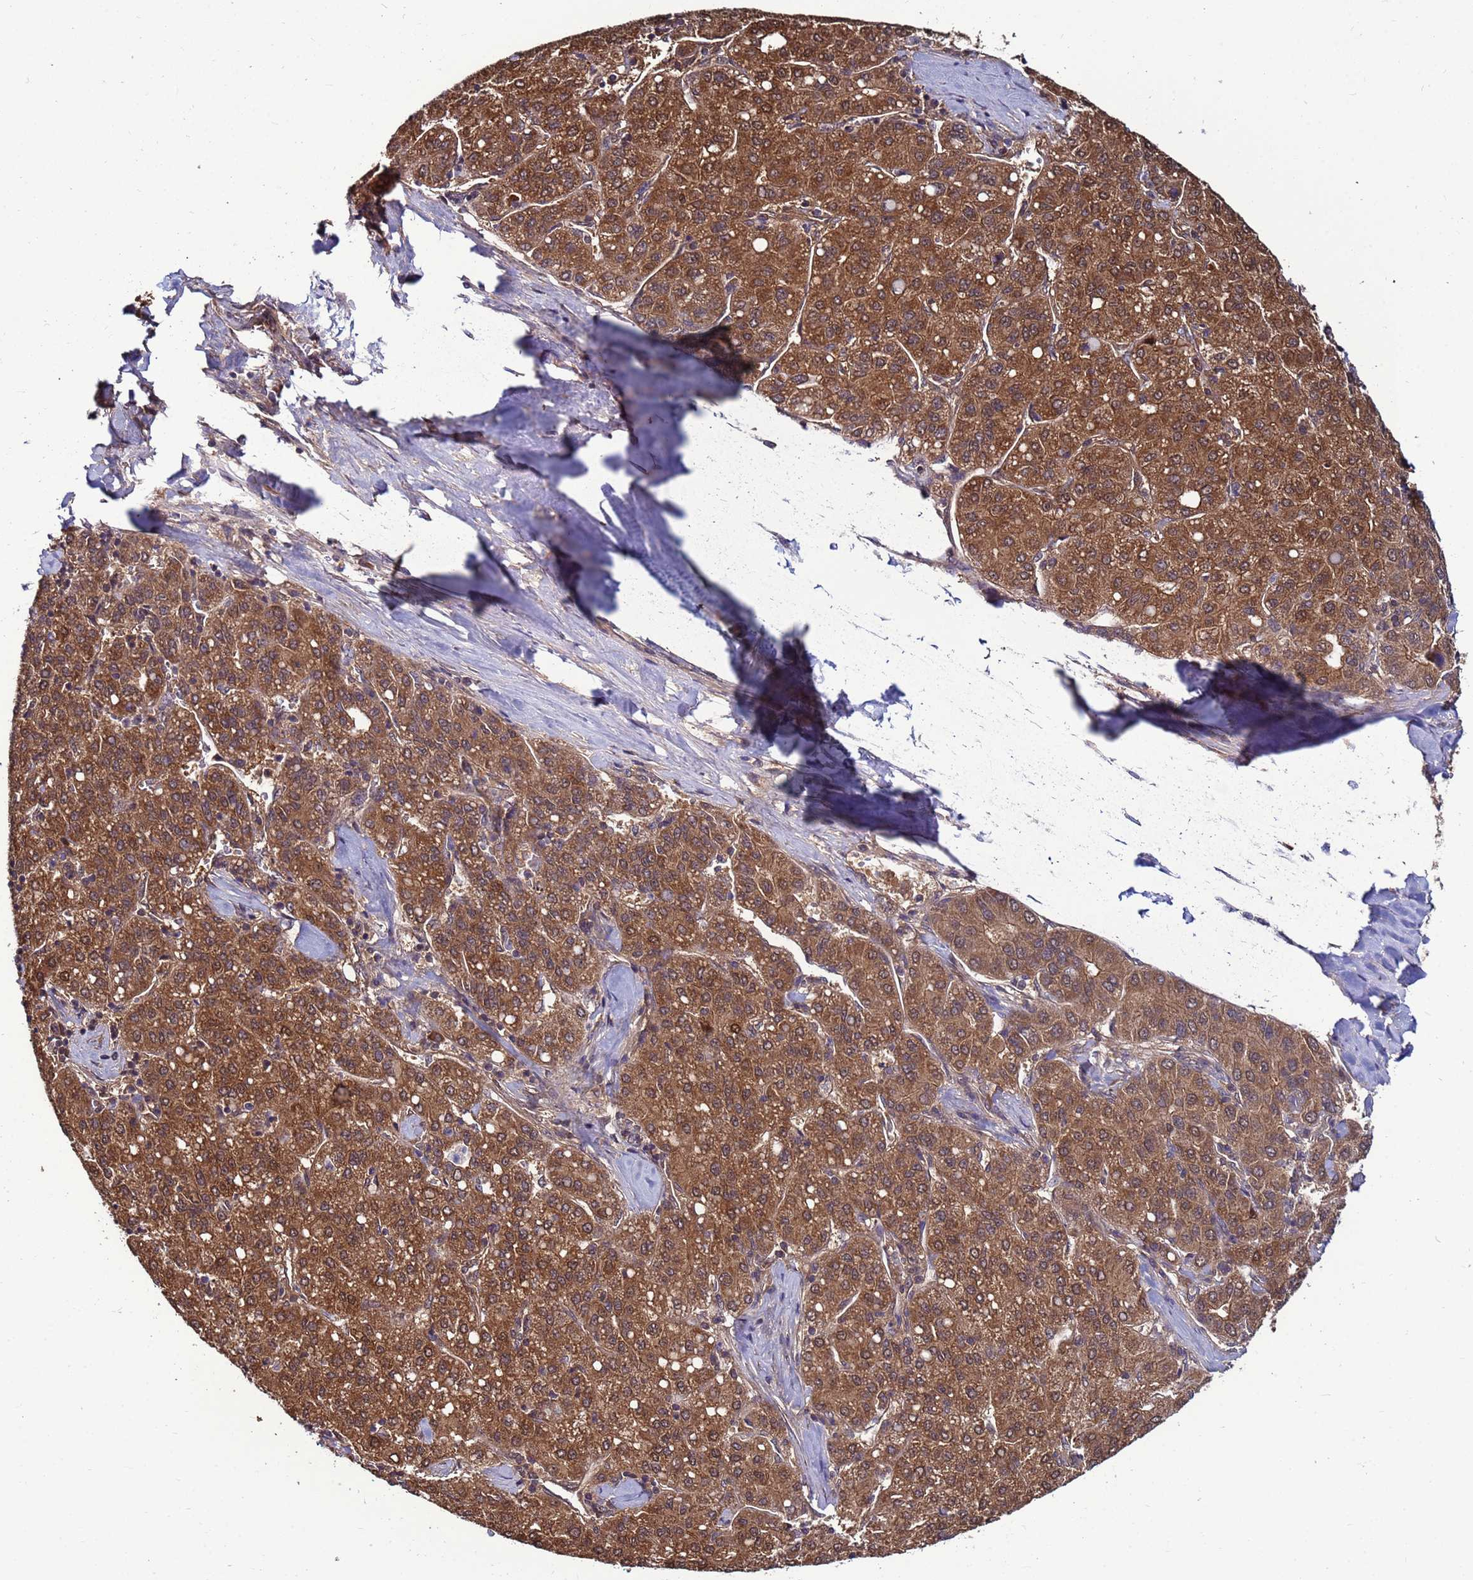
{"staining": {"intensity": "moderate", "quantity": ">75%", "location": "cytoplasmic/membranous,nuclear"}, "tissue": "liver cancer", "cell_type": "Tumor cells", "image_type": "cancer", "snomed": [{"axis": "morphology", "description": "Carcinoma, Hepatocellular, NOS"}, {"axis": "topography", "description": "Liver"}], "caption": "This micrograph shows immunohistochemistry (IHC) staining of human liver cancer (hepatocellular carcinoma), with medium moderate cytoplasmic/membranous and nuclear expression in about >75% of tumor cells.", "gene": "NAXE", "patient": {"sex": "male", "age": 65}}